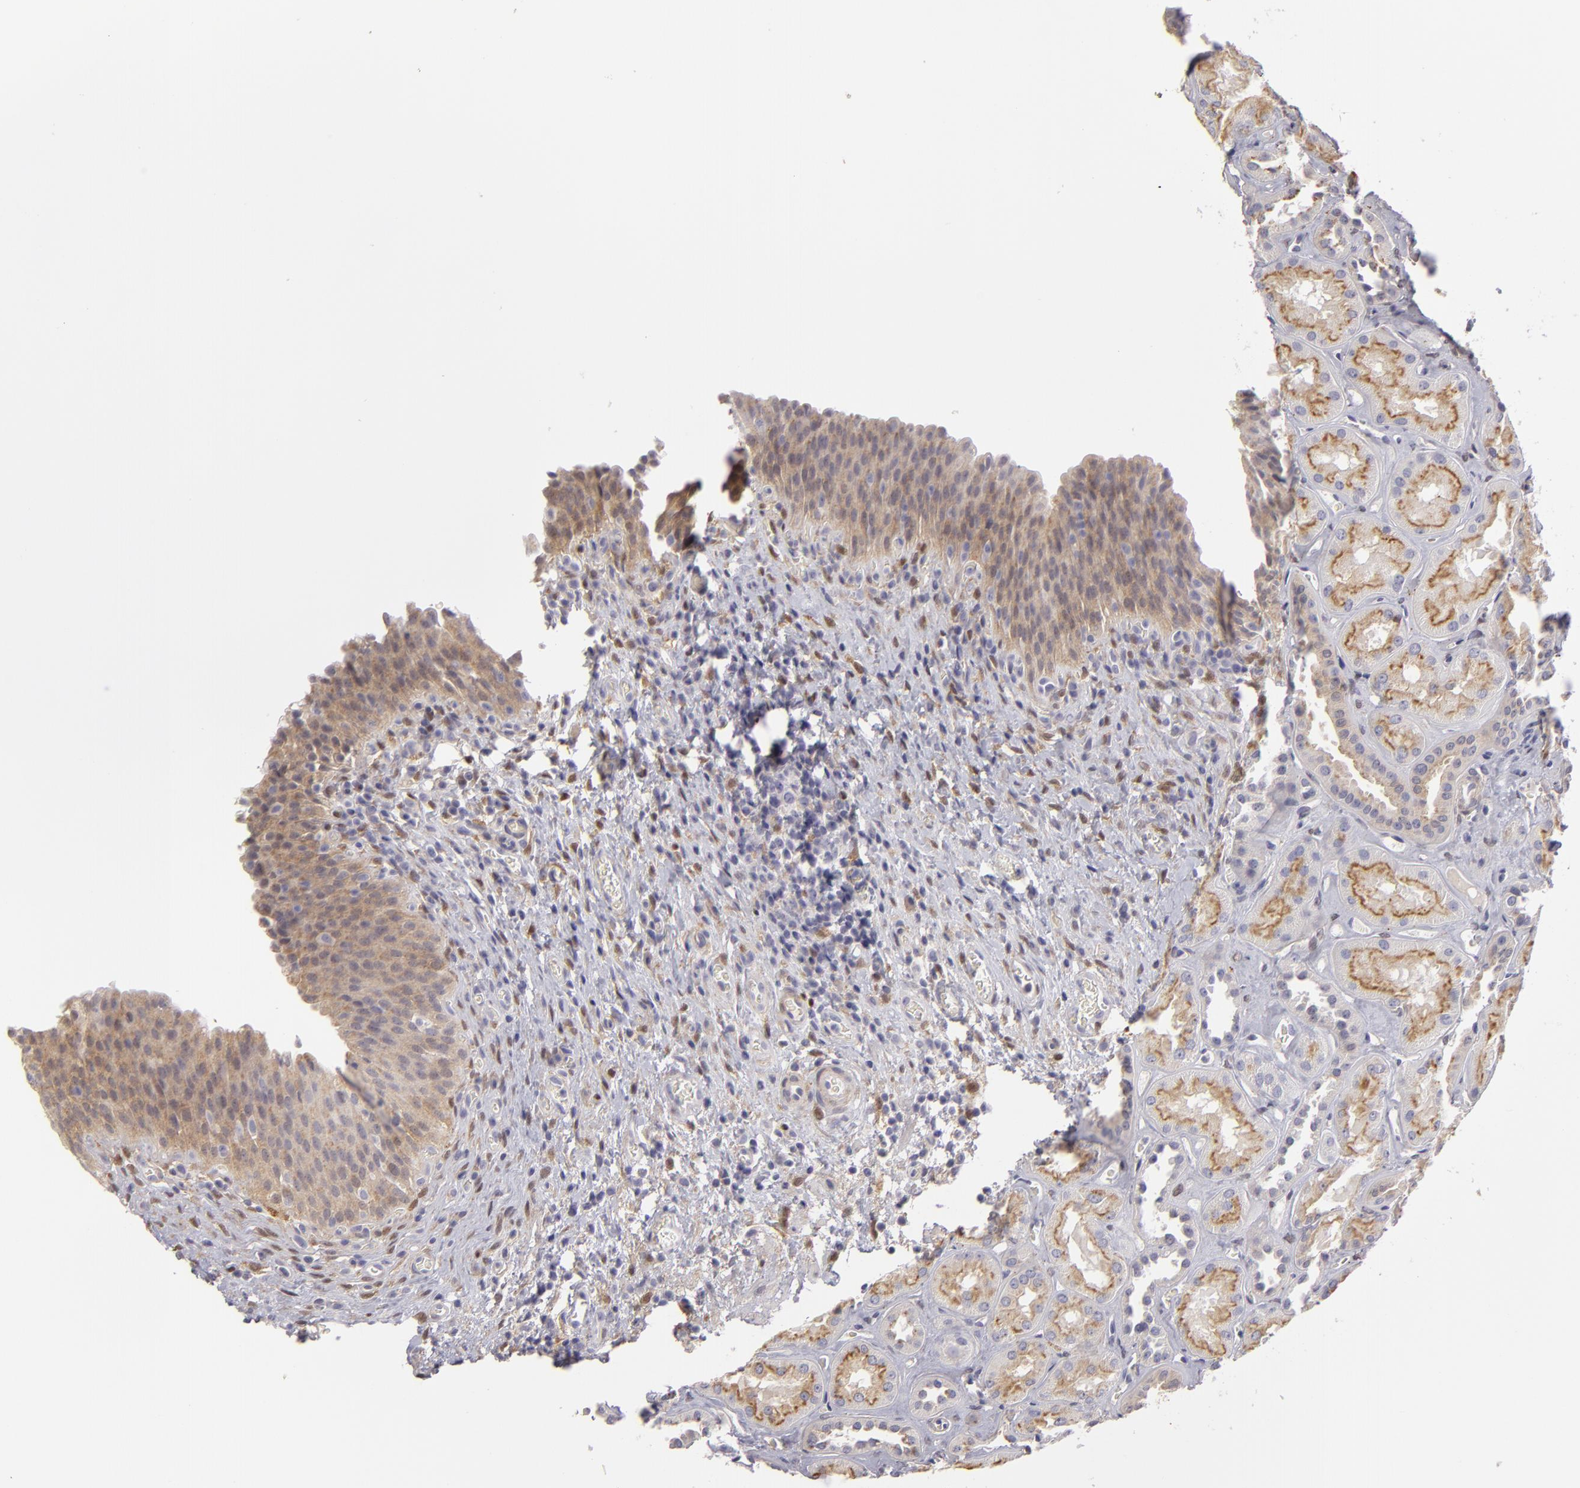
{"staining": {"intensity": "weak", "quantity": ">75%", "location": "cytoplasmic/membranous,nuclear"}, "tissue": "urinary bladder", "cell_type": "Urothelial cells", "image_type": "normal", "snomed": [{"axis": "morphology", "description": "Normal tissue, NOS"}, {"axis": "topography", "description": "Urinary bladder"}], "caption": "This photomicrograph exhibits immunohistochemistry staining of normal human urinary bladder, with low weak cytoplasmic/membranous,nuclear expression in approximately >75% of urothelial cells.", "gene": "EFS", "patient": {"sex": "male", "age": 51}}